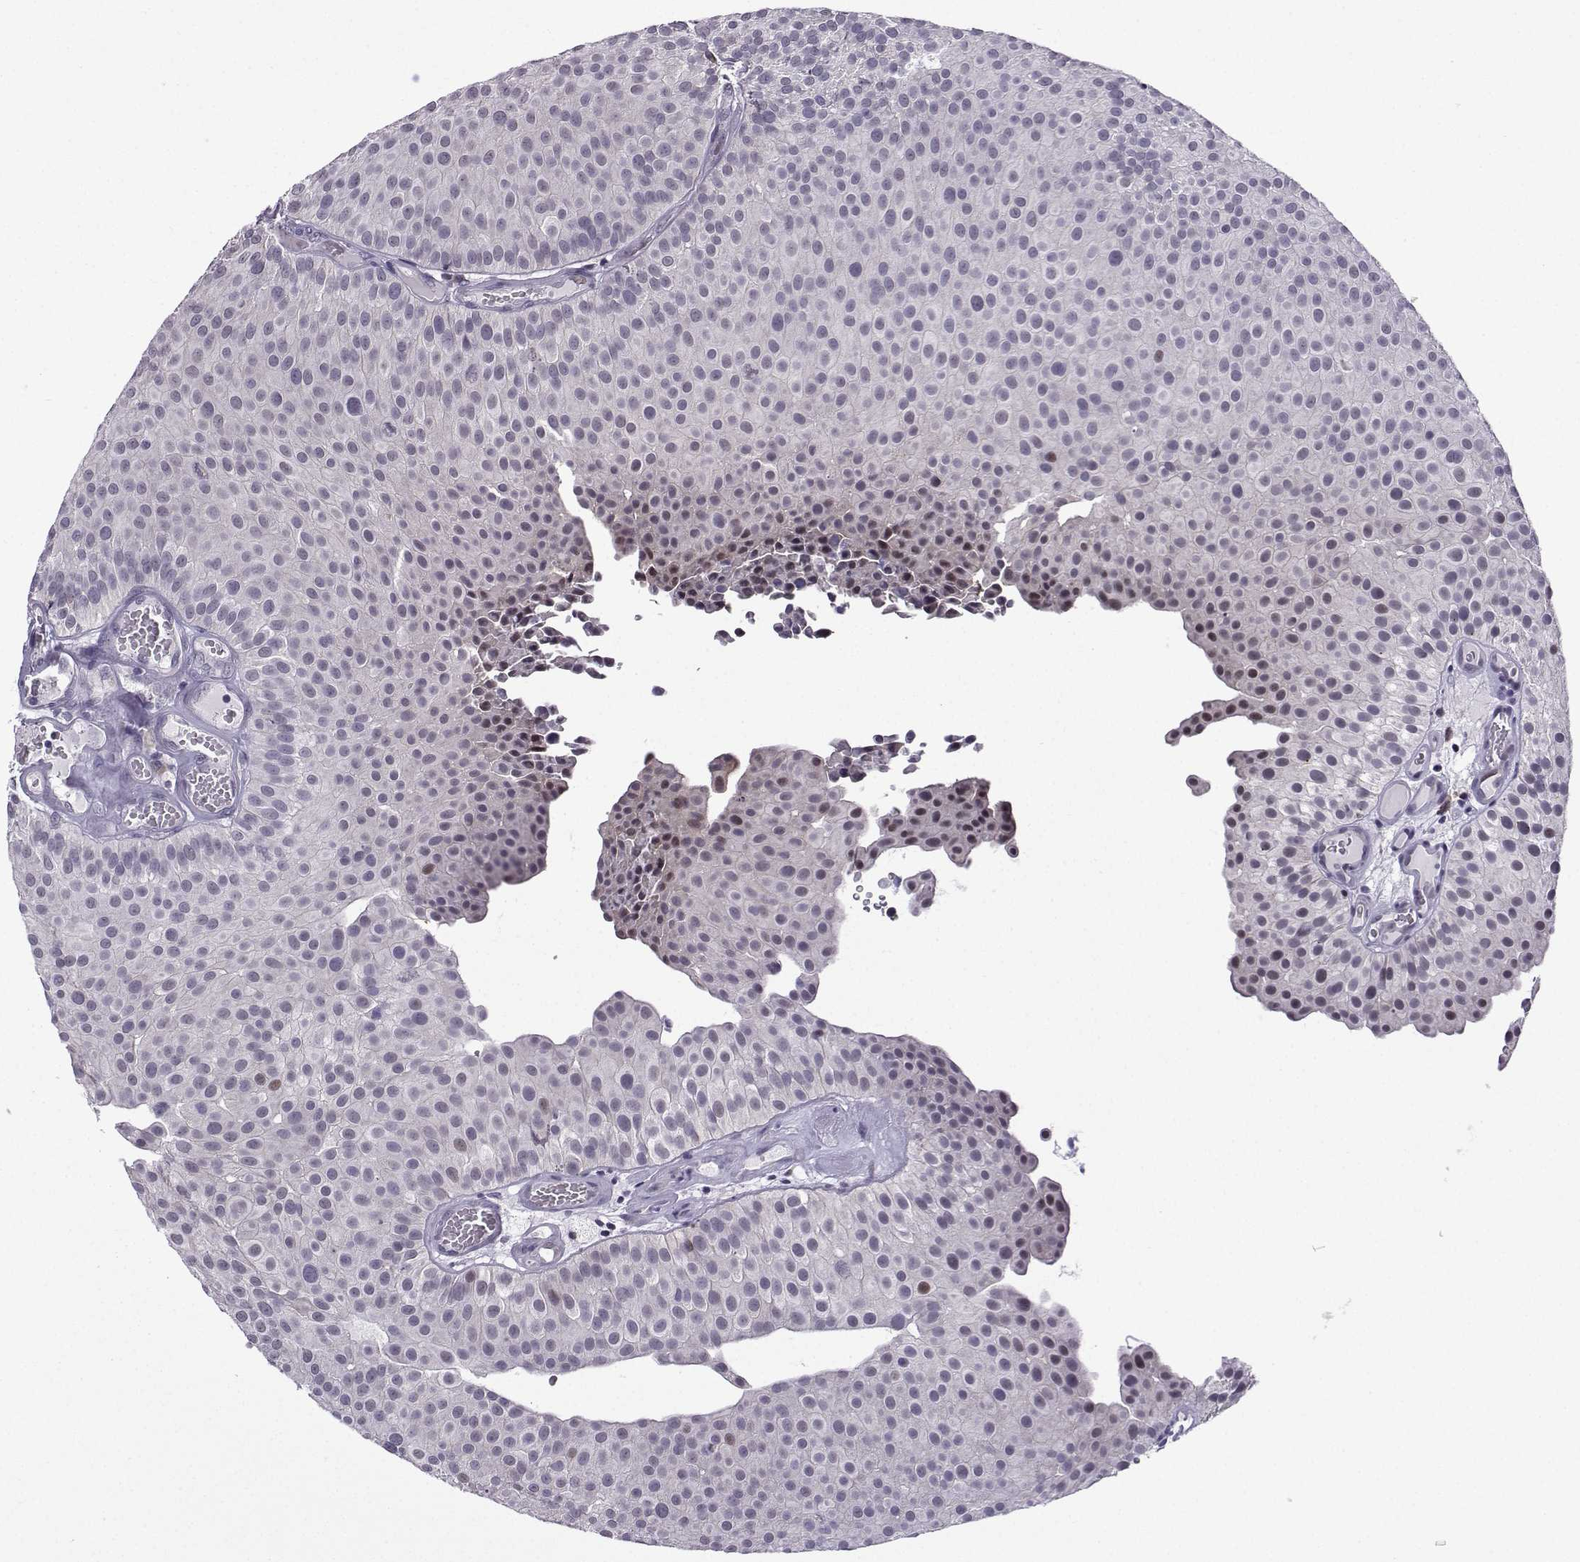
{"staining": {"intensity": "moderate", "quantity": "<25%", "location": "nuclear"}, "tissue": "urothelial cancer", "cell_type": "Tumor cells", "image_type": "cancer", "snomed": [{"axis": "morphology", "description": "Urothelial carcinoma, Low grade"}, {"axis": "topography", "description": "Urinary bladder"}], "caption": "Immunohistochemical staining of urothelial cancer reveals moderate nuclear protein expression in approximately <25% of tumor cells.", "gene": "FGF3", "patient": {"sex": "female", "age": 87}}